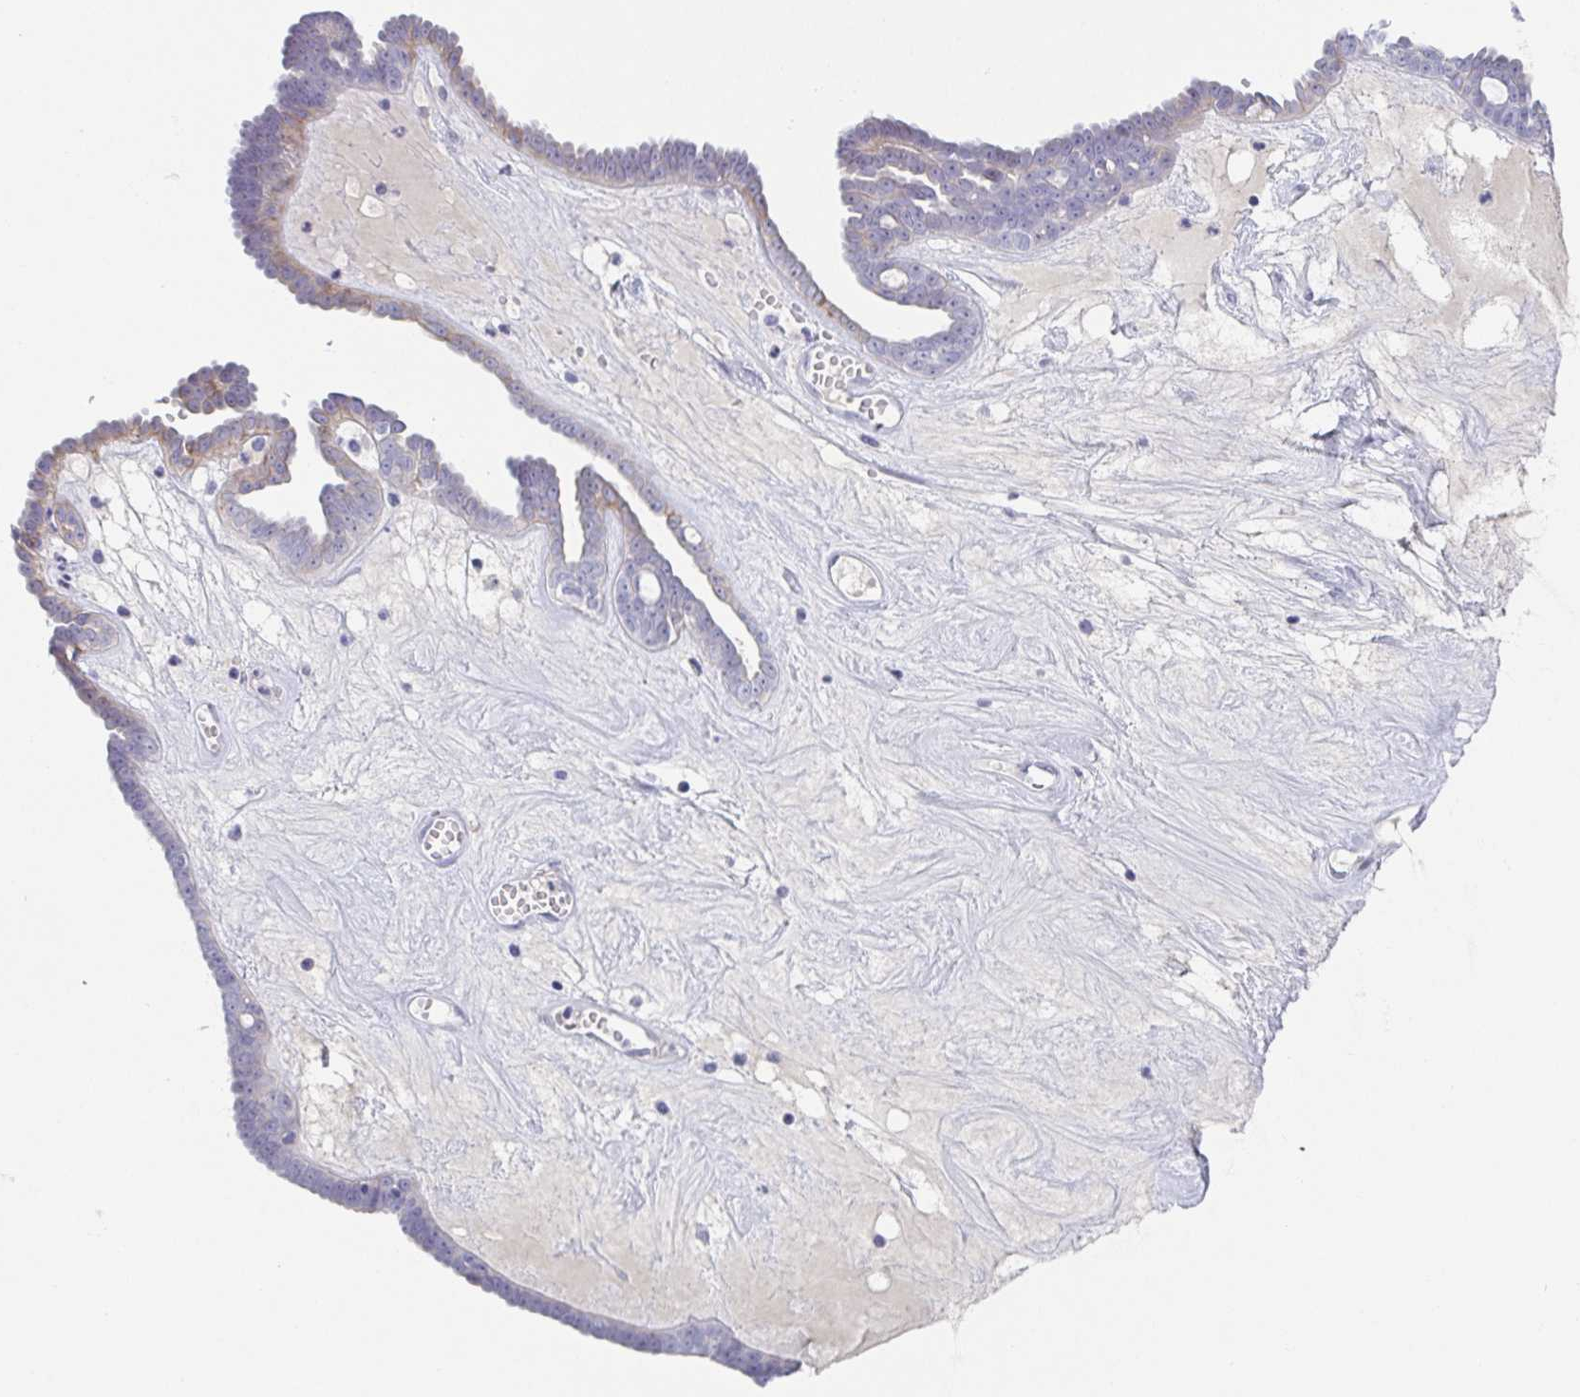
{"staining": {"intensity": "weak", "quantity": "<25%", "location": "cytoplasmic/membranous"}, "tissue": "ovarian cancer", "cell_type": "Tumor cells", "image_type": "cancer", "snomed": [{"axis": "morphology", "description": "Cystadenocarcinoma, serous, NOS"}, {"axis": "topography", "description": "Ovary"}], "caption": "An immunohistochemistry photomicrograph of serous cystadenocarcinoma (ovarian) is shown. There is no staining in tumor cells of serous cystadenocarcinoma (ovarian).", "gene": "RHOV", "patient": {"sex": "female", "age": 71}}